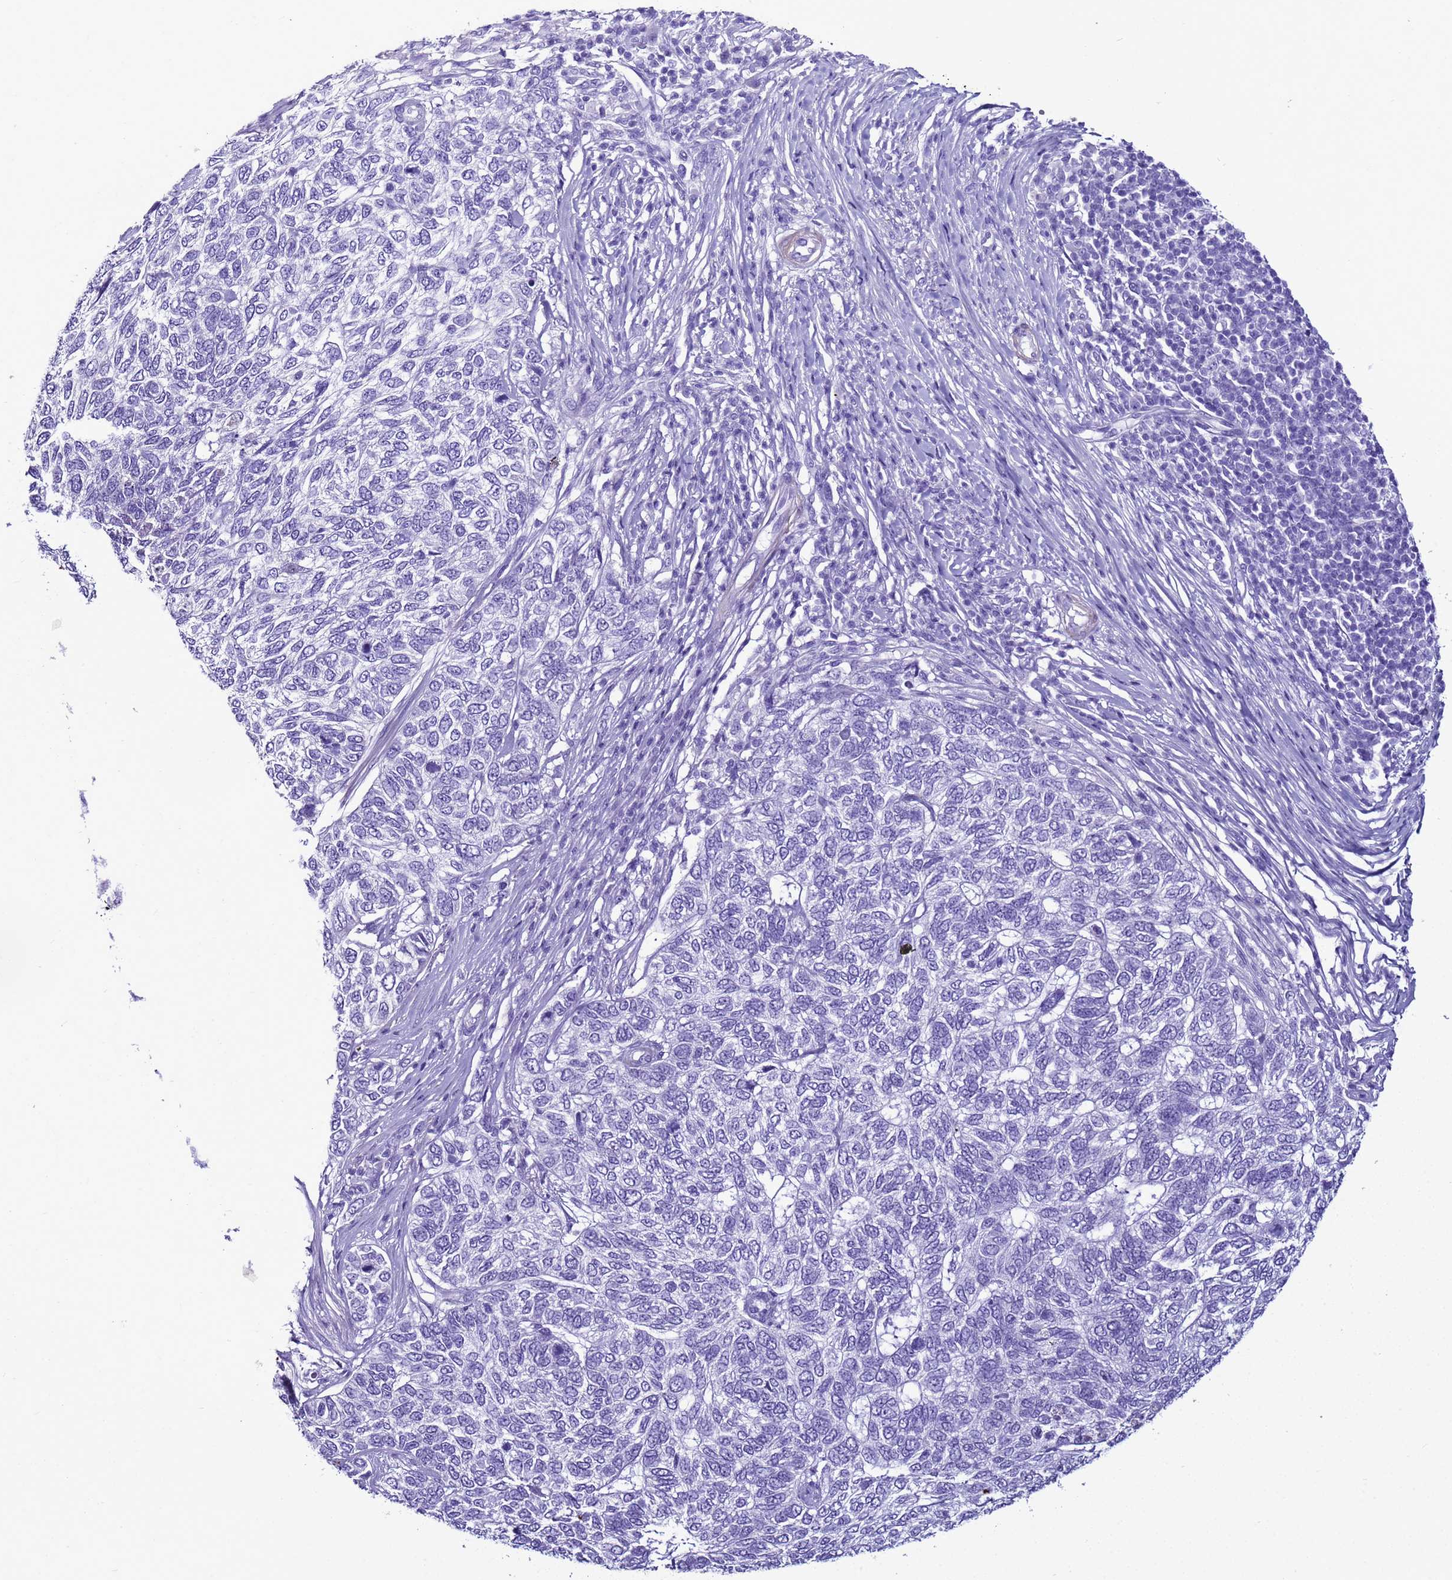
{"staining": {"intensity": "negative", "quantity": "none", "location": "none"}, "tissue": "skin cancer", "cell_type": "Tumor cells", "image_type": "cancer", "snomed": [{"axis": "morphology", "description": "Basal cell carcinoma"}, {"axis": "topography", "description": "Skin"}], "caption": "DAB immunohistochemical staining of skin cancer displays no significant staining in tumor cells.", "gene": "LCMT1", "patient": {"sex": "female", "age": 65}}